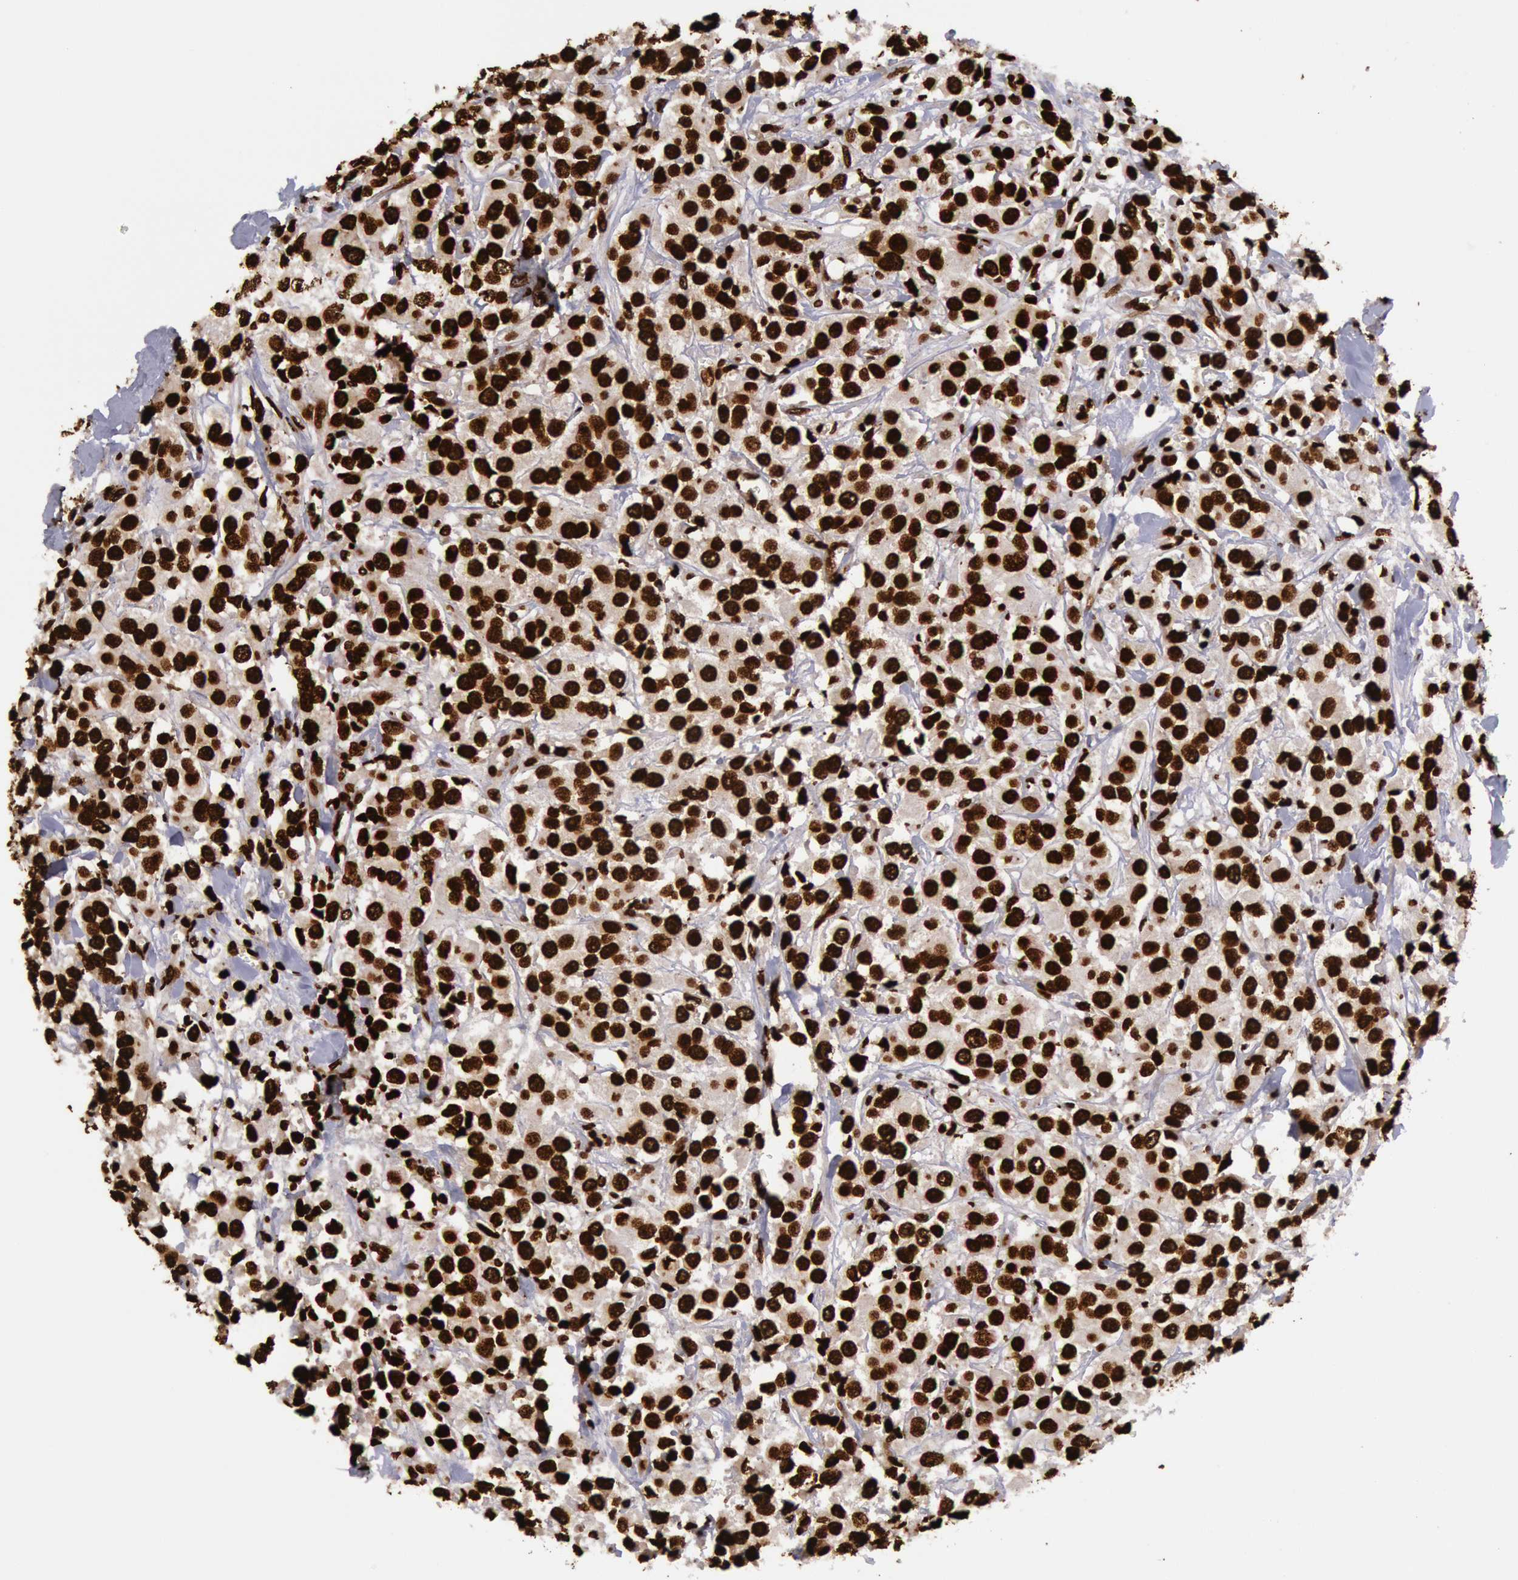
{"staining": {"intensity": "strong", "quantity": ">75%", "location": "nuclear"}, "tissue": "breast cancer", "cell_type": "Tumor cells", "image_type": "cancer", "snomed": [{"axis": "morphology", "description": "Duct carcinoma"}, {"axis": "topography", "description": "Breast"}], "caption": "The micrograph exhibits a brown stain indicating the presence of a protein in the nuclear of tumor cells in infiltrating ductal carcinoma (breast).", "gene": "H3-4", "patient": {"sex": "female", "age": 58}}